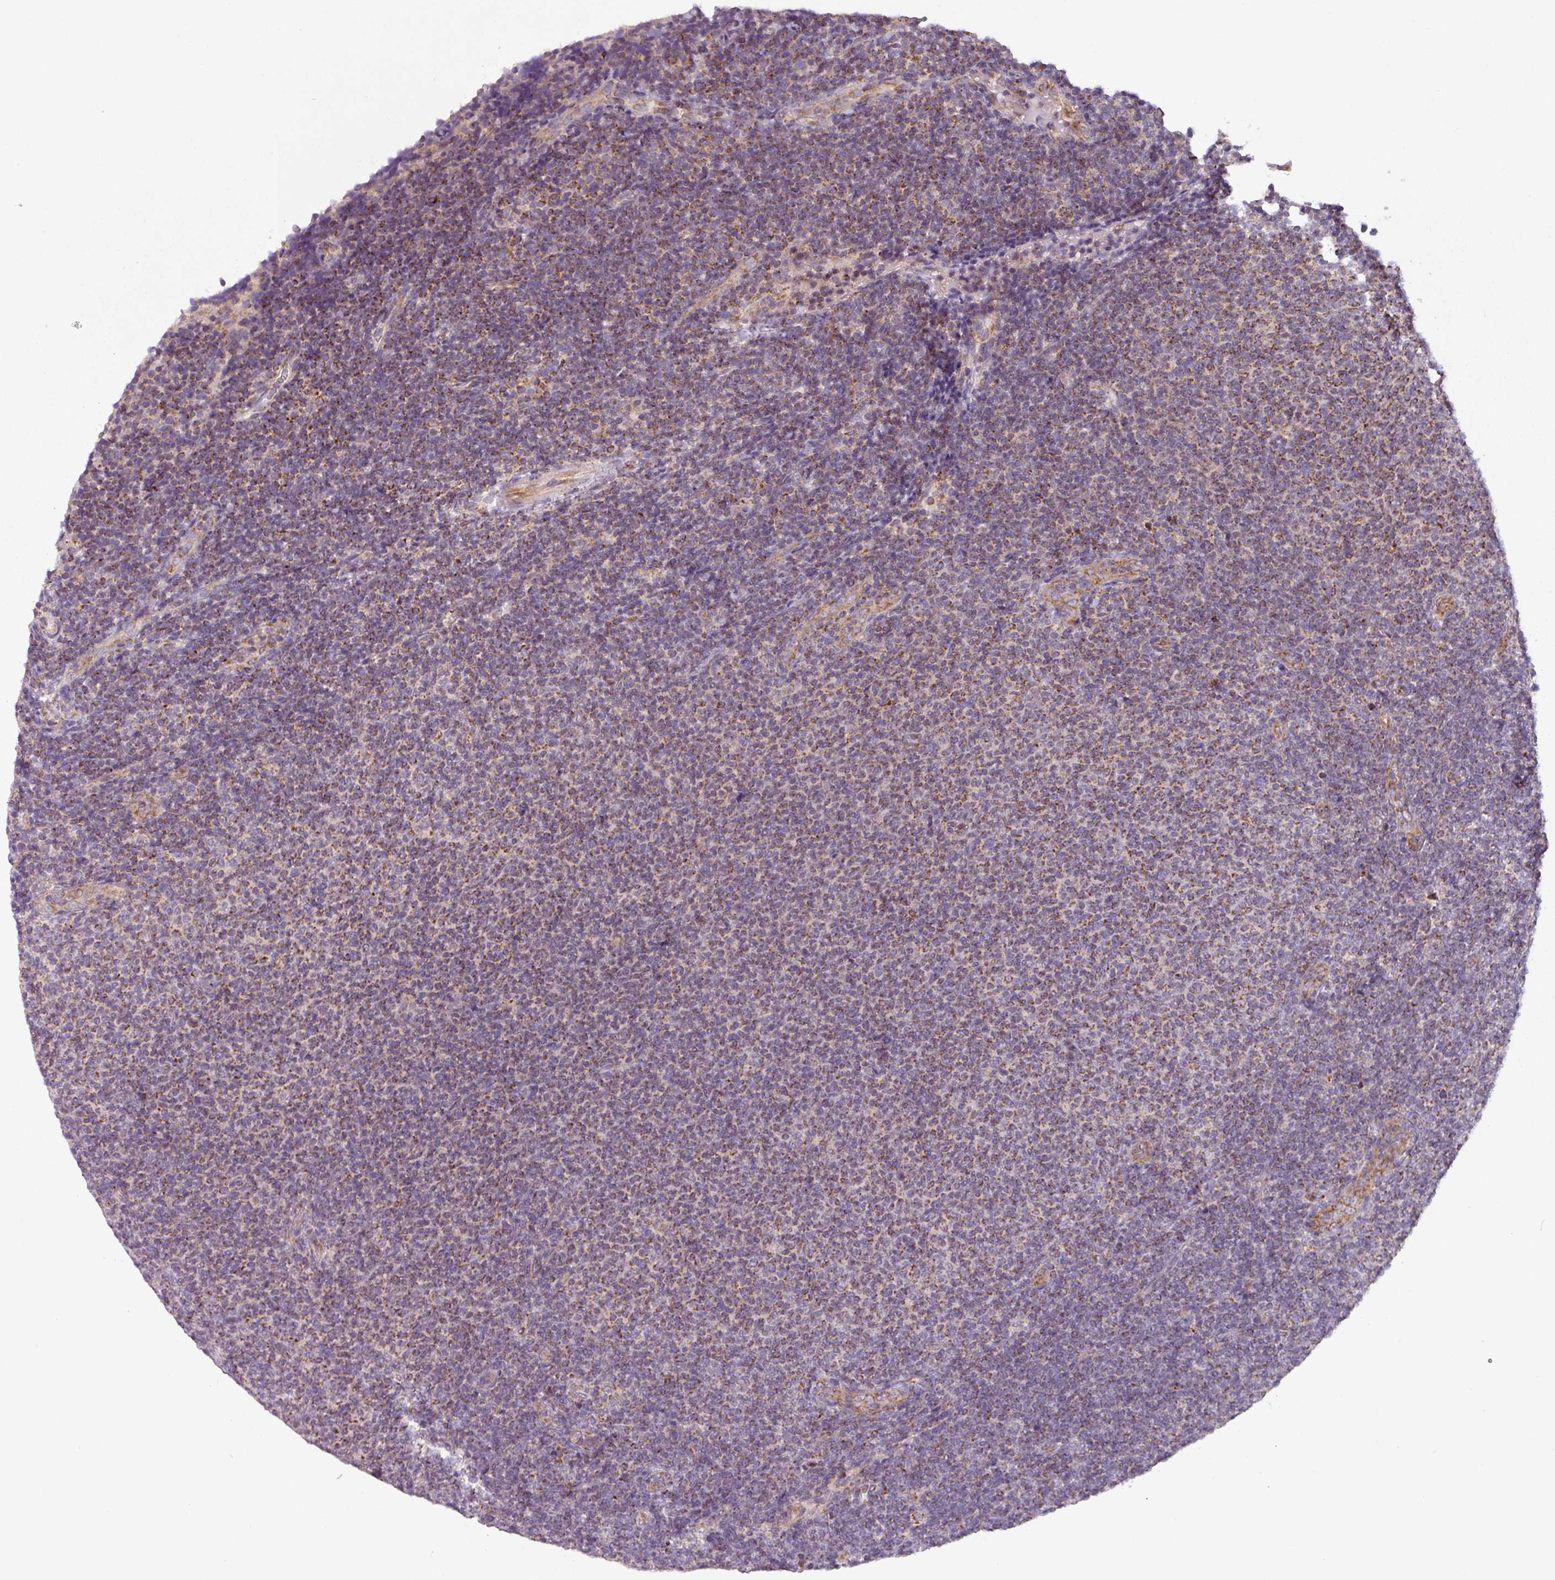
{"staining": {"intensity": "moderate", "quantity": ">75%", "location": "cytoplasmic/membranous"}, "tissue": "lymphoma", "cell_type": "Tumor cells", "image_type": "cancer", "snomed": [{"axis": "morphology", "description": "Malignant lymphoma, non-Hodgkin's type, Low grade"}, {"axis": "topography", "description": "Lymph node"}], "caption": "Human lymphoma stained for a protein (brown) exhibits moderate cytoplasmic/membranous positive expression in approximately >75% of tumor cells.", "gene": "PNMA6A", "patient": {"sex": "male", "age": 66}}